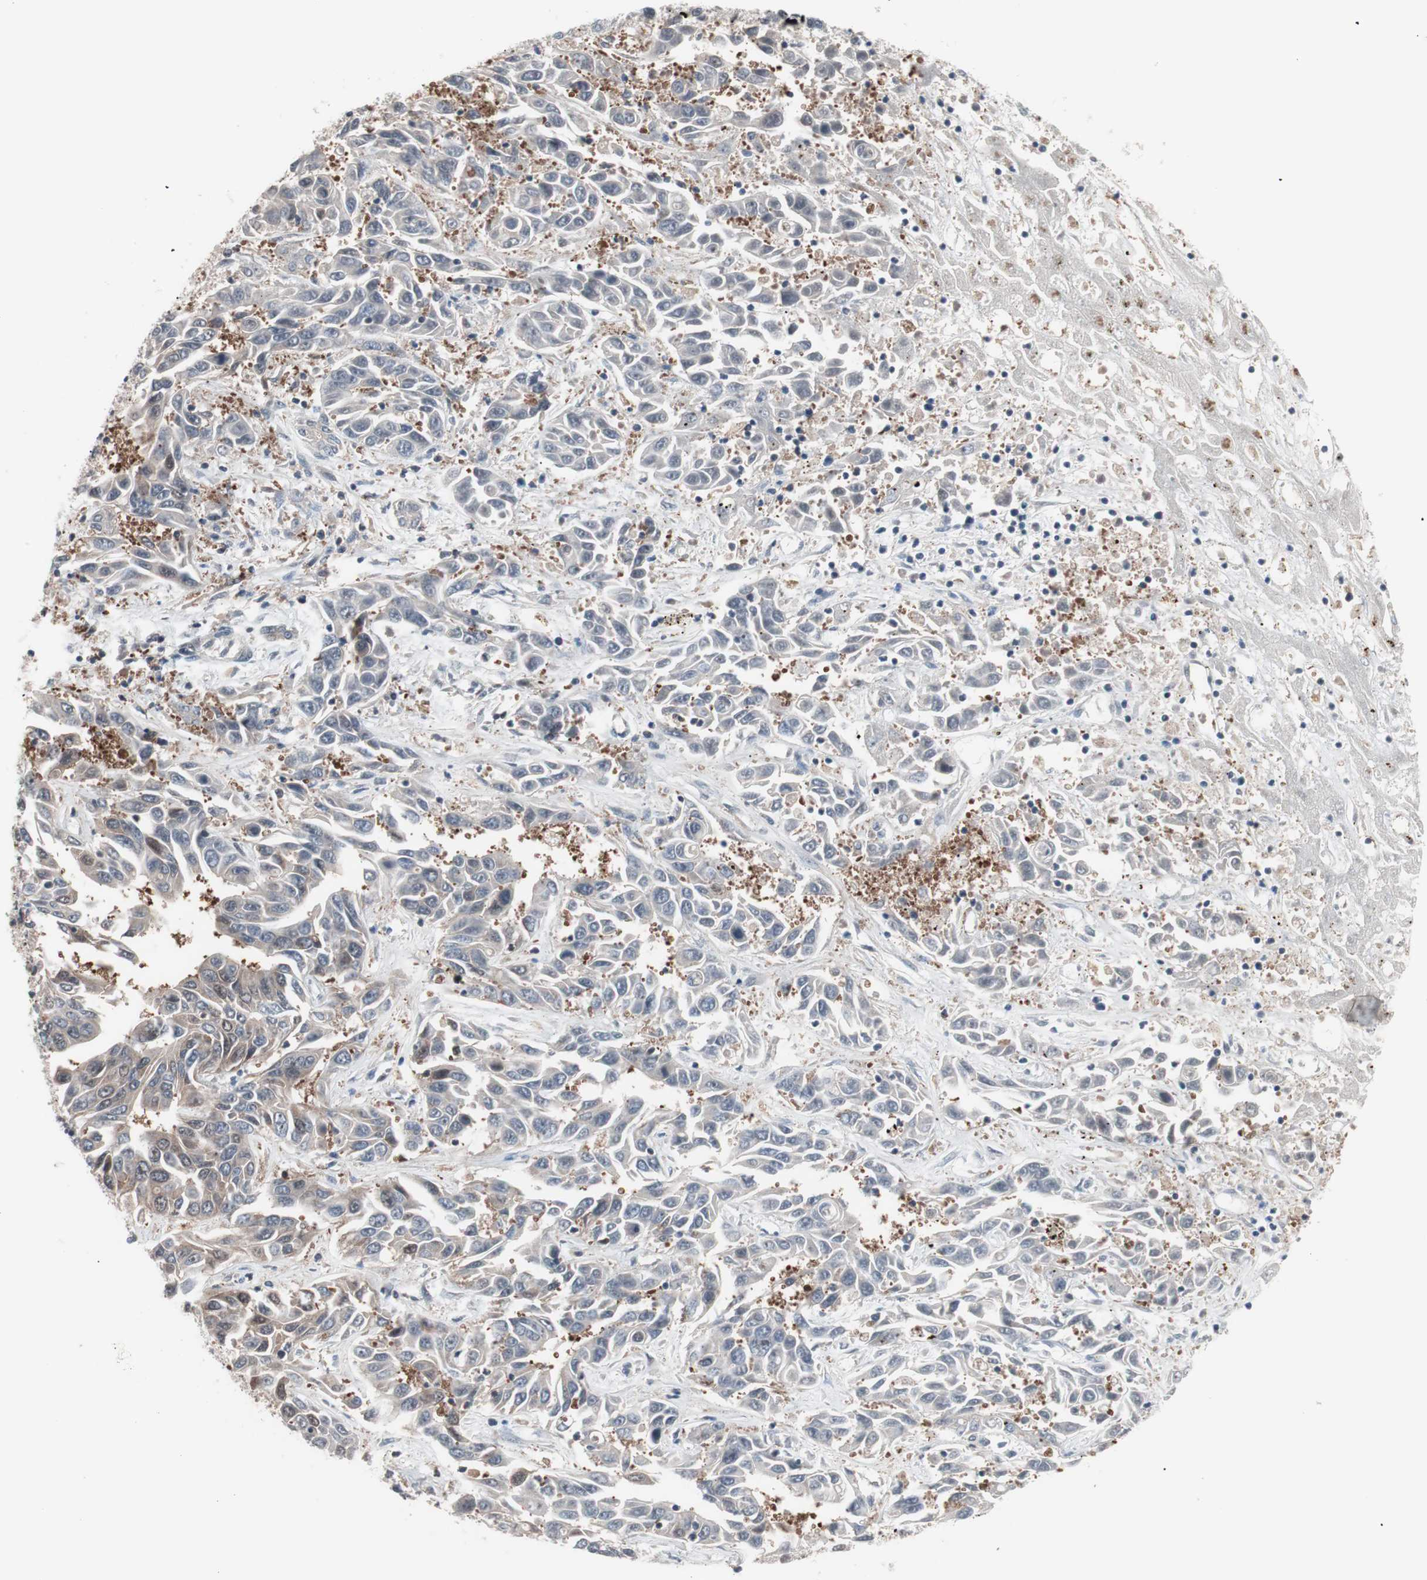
{"staining": {"intensity": "weak", "quantity": "<25%", "location": "cytoplasmic/membranous"}, "tissue": "liver cancer", "cell_type": "Tumor cells", "image_type": "cancer", "snomed": [{"axis": "morphology", "description": "Cholangiocarcinoma"}, {"axis": "topography", "description": "Liver"}], "caption": "Micrograph shows no protein expression in tumor cells of liver cholangiocarcinoma tissue.", "gene": "IRS1", "patient": {"sex": "female", "age": 52}}